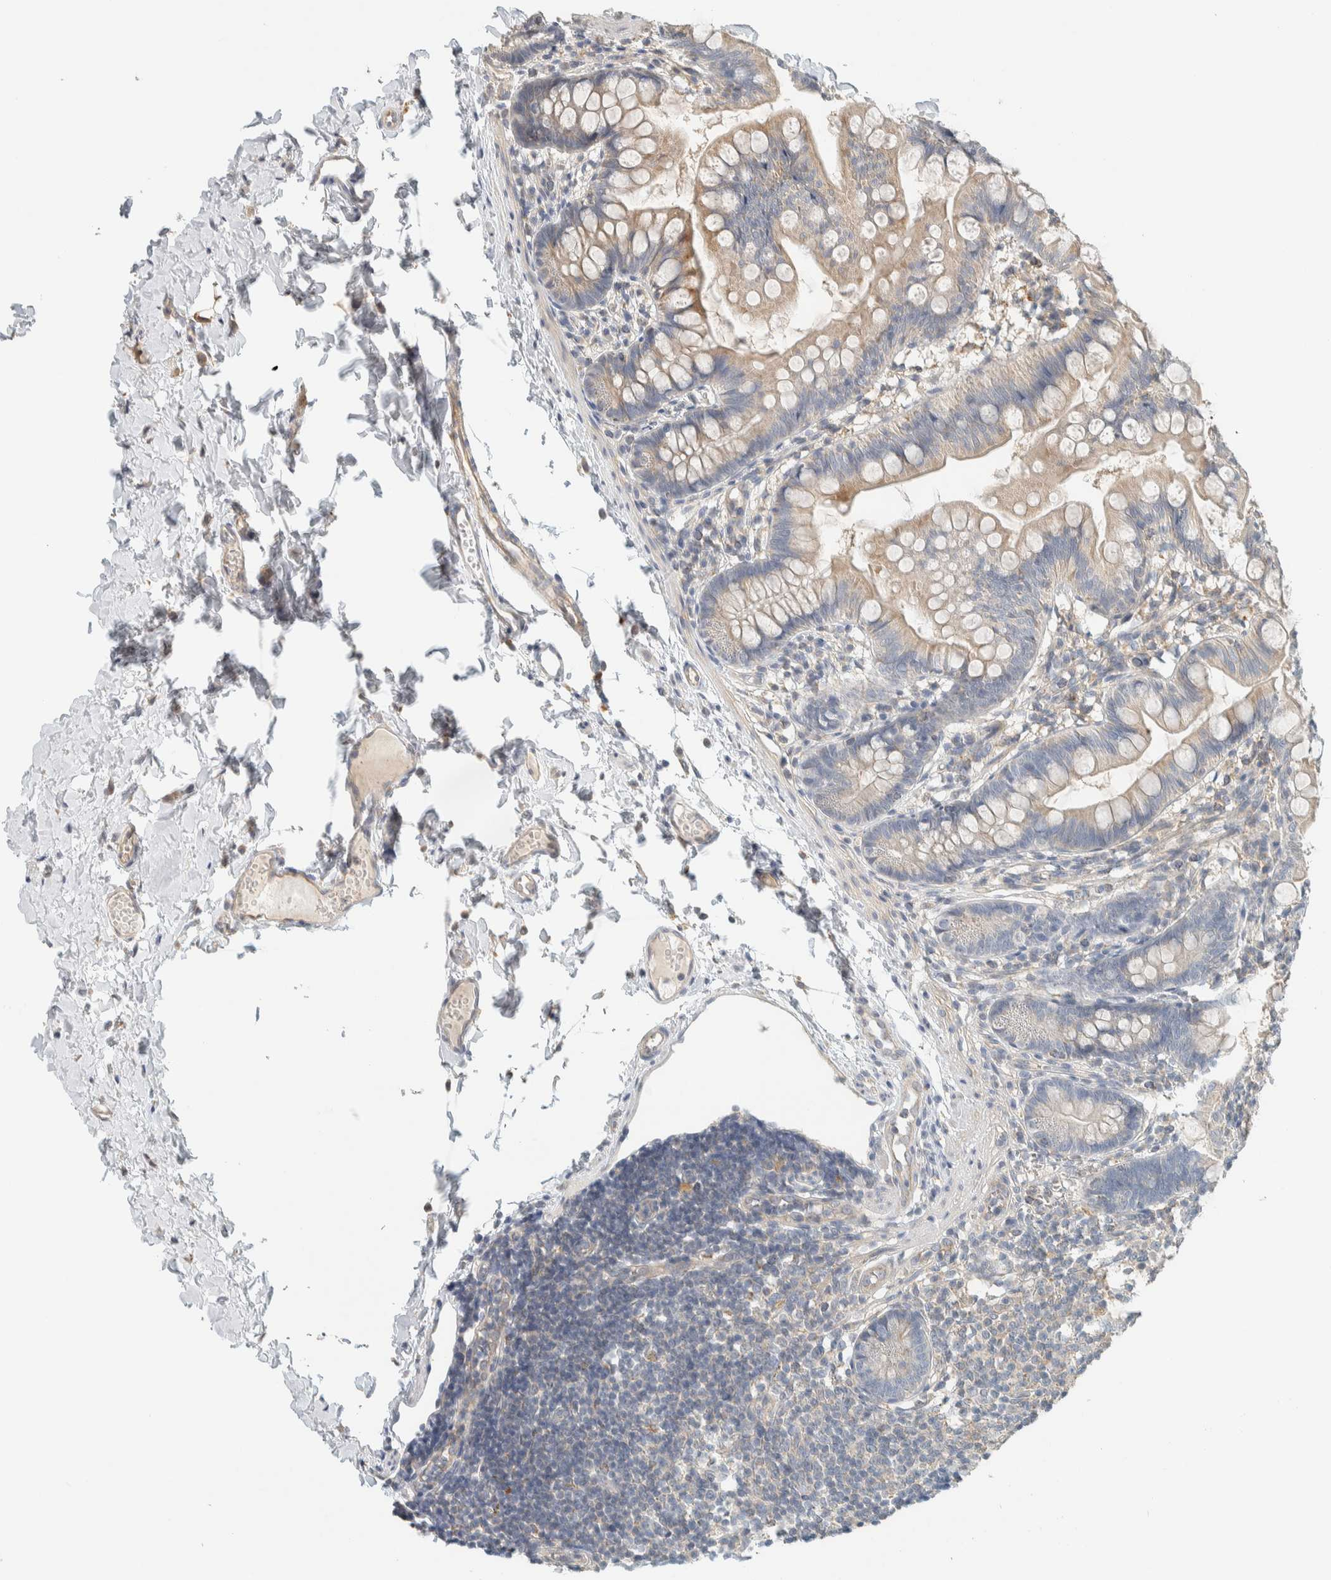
{"staining": {"intensity": "moderate", "quantity": "25%-75%", "location": "cytoplasmic/membranous"}, "tissue": "small intestine", "cell_type": "Glandular cells", "image_type": "normal", "snomed": [{"axis": "morphology", "description": "Normal tissue, NOS"}, {"axis": "topography", "description": "Small intestine"}], "caption": "Small intestine stained with DAB IHC displays medium levels of moderate cytoplasmic/membranous expression in approximately 25%-75% of glandular cells. The staining was performed using DAB, with brown indicating positive protein expression. Nuclei are stained blue with hematoxylin.", "gene": "PDE7B", "patient": {"sex": "male", "age": 7}}